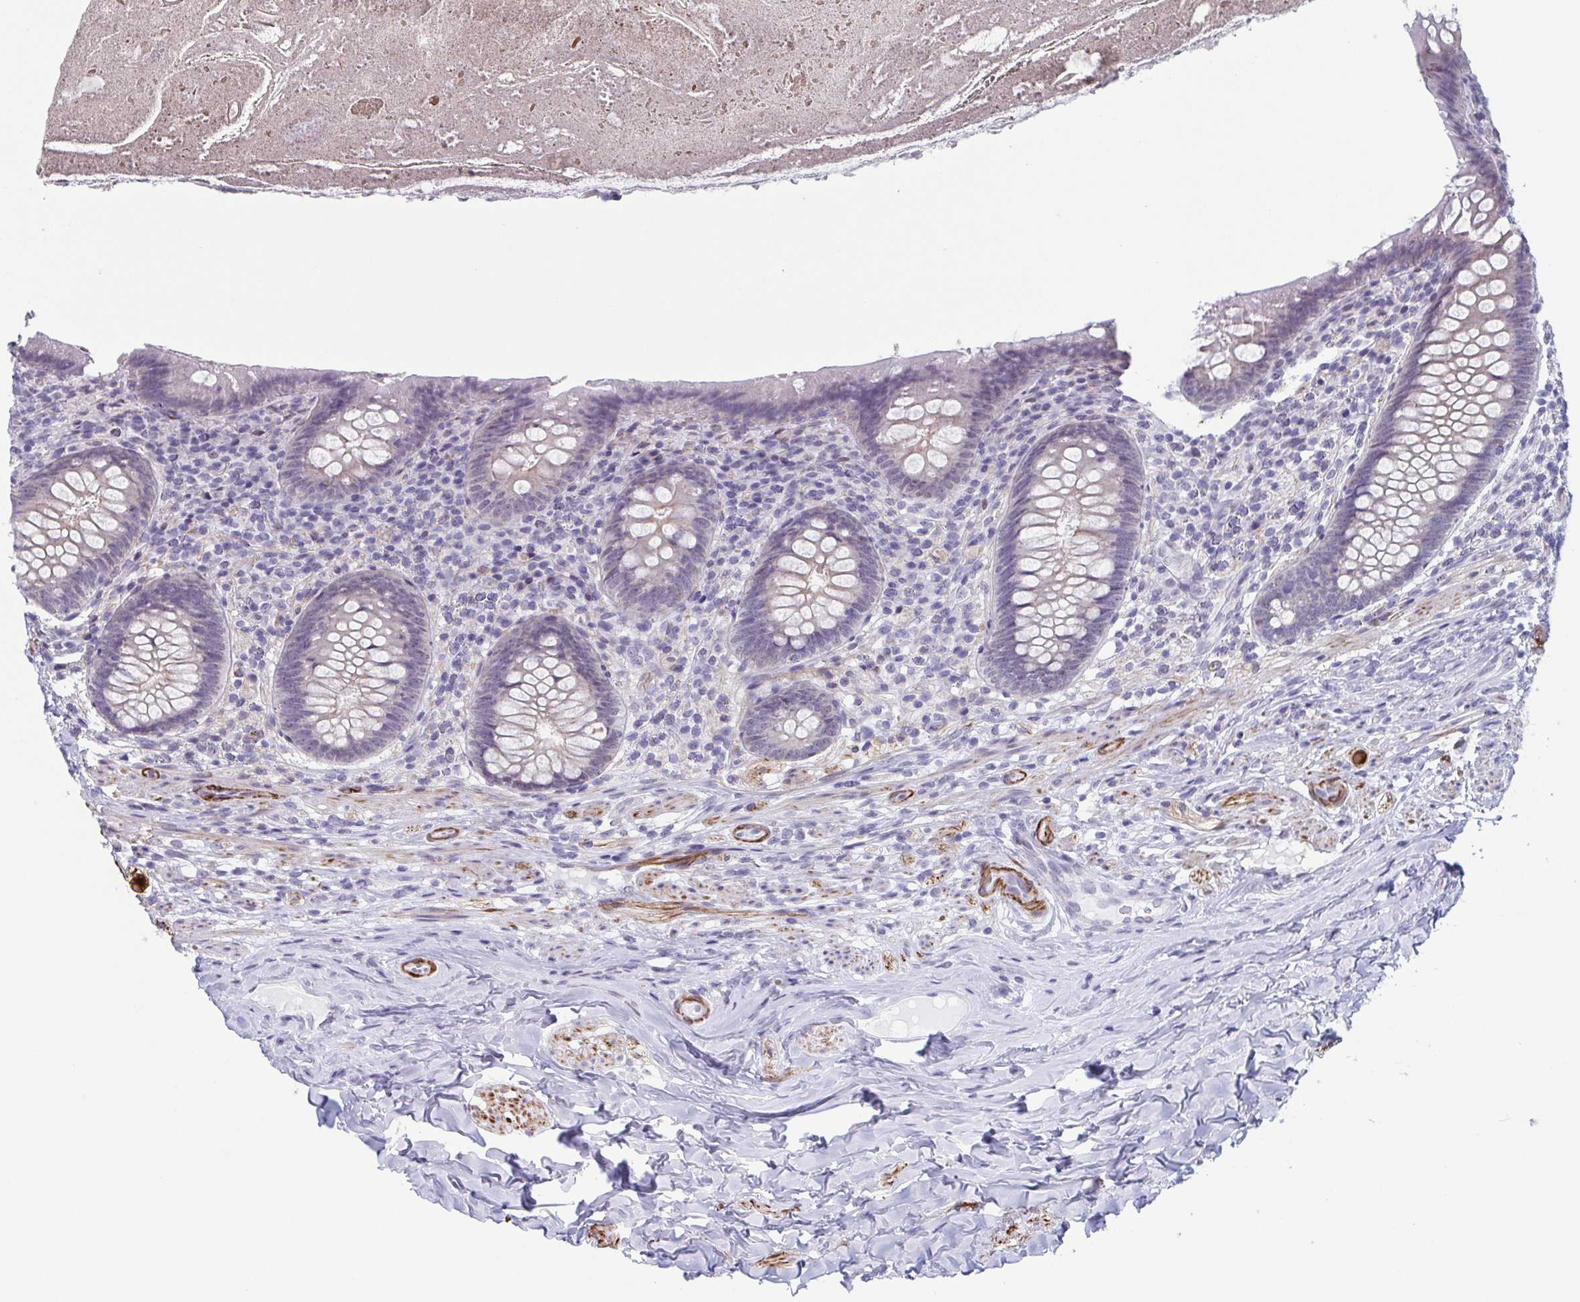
{"staining": {"intensity": "negative", "quantity": "none", "location": "none"}, "tissue": "appendix", "cell_type": "Glandular cells", "image_type": "normal", "snomed": [{"axis": "morphology", "description": "Normal tissue, NOS"}, {"axis": "topography", "description": "Appendix"}], "caption": "Unremarkable appendix was stained to show a protein in brown. There is no significant staining in glandular cells. The staining was performed using DAB to visualize the protein expression in brown, while the nuclei were stained in blue with hematoxylin (Magnification: 20x).", "gene": "TMEM92", "patient": {"sex": "male", "age": 47}}